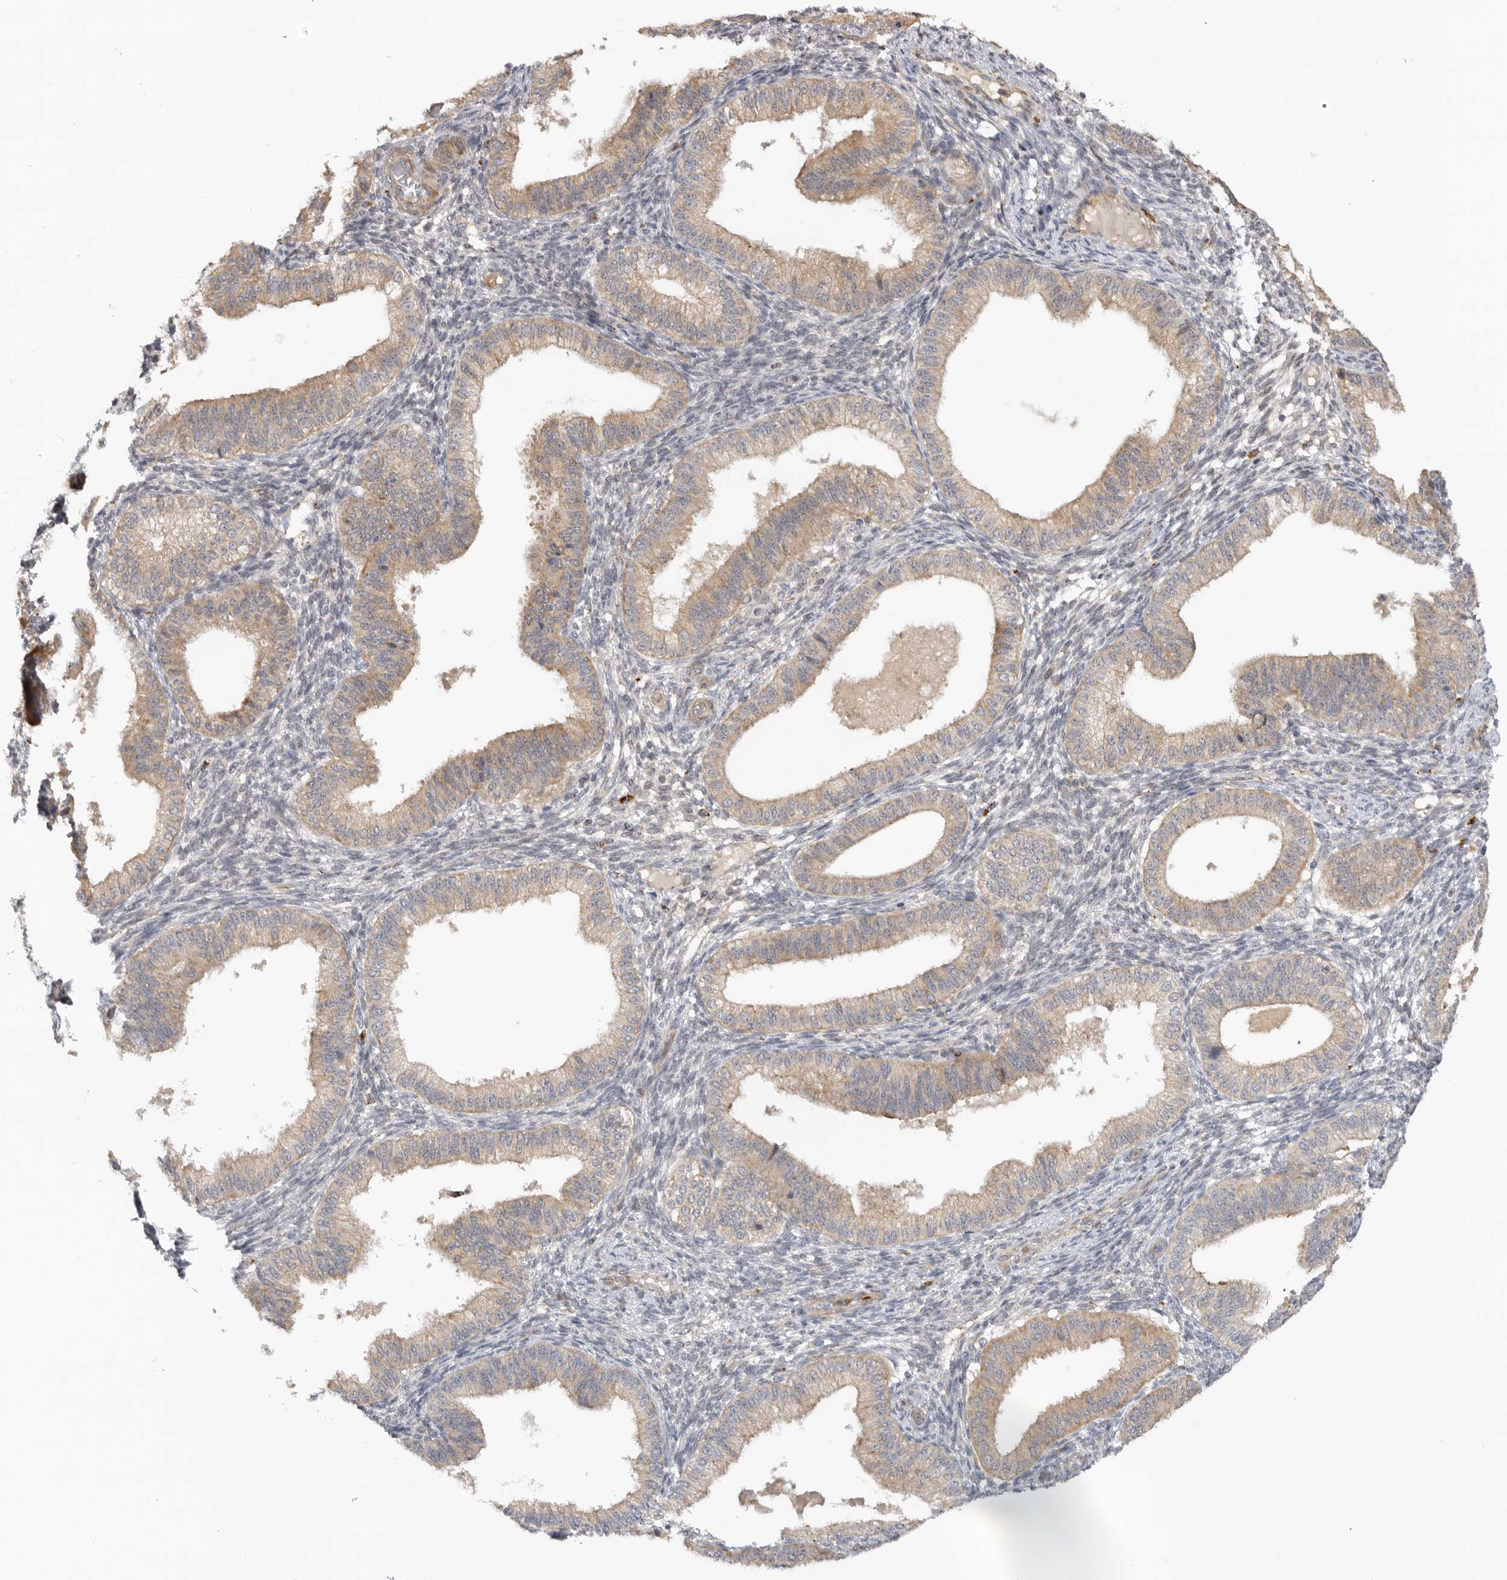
{"staining": {"intensity": "negative", "quantity": "none", "location": "none"}, "tissue": "endometrium", "cell_type": "Cells in endometrial stroma", "image_type": "normal", "snomed": [{"axis": "morphology", "description": "Normal tissue, NOS"}, {"axis": "topography", "description": "Endometrium"}], "caption": "Immunohistochemistry image of benign endometrium: human endometrium stained with DAB shows no significant protein positivity in cells in endometrial stroma. The staining is performed using DAB brown chromogen with nuclei counter-stained in using hematoxylin.", "gene": "GNE", "patient": {"sex": "female", "age": 39}}